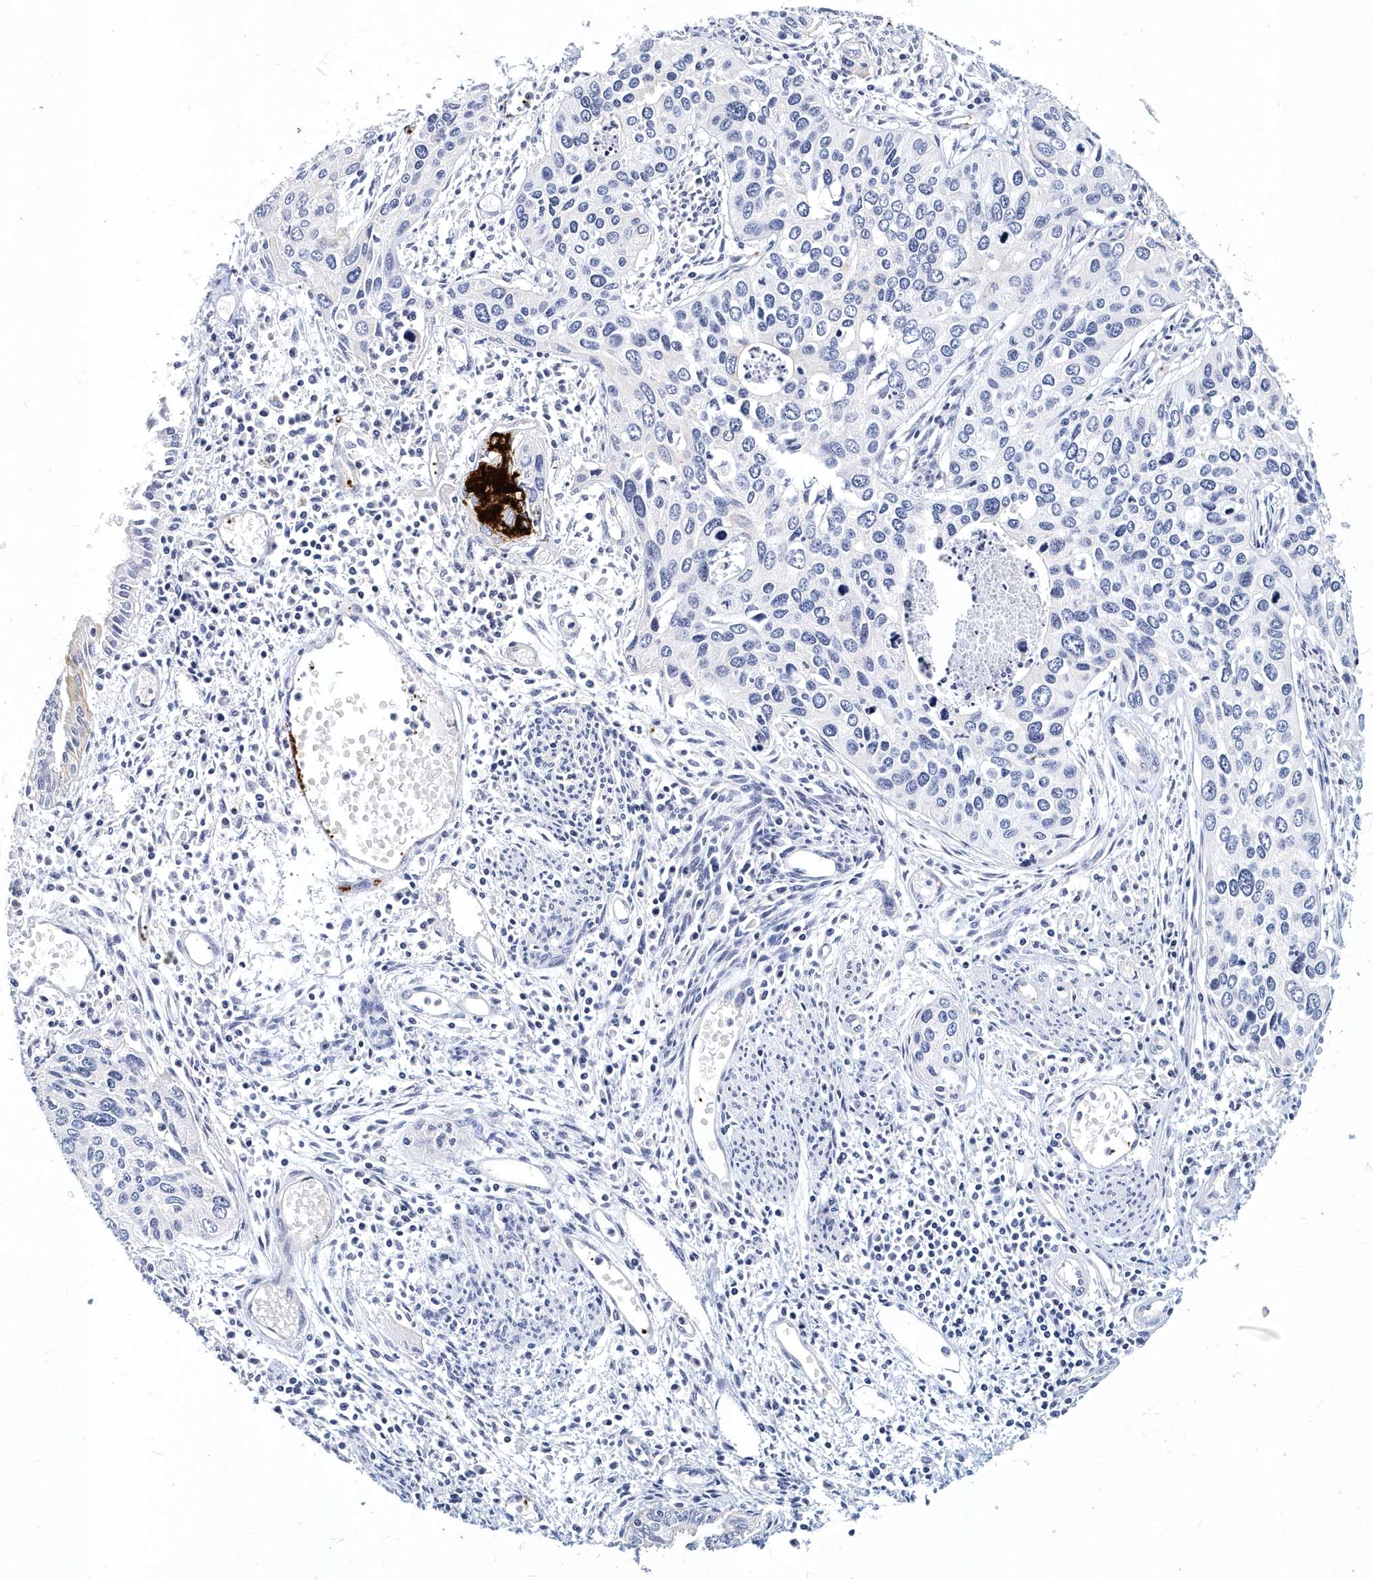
{"staining": {"intensity": "negative", "quantity": "none", "location": "none"}, "tissue": "cervical cancer", "cell_type": "Tumor cells", "image_type": "cancer", "snomed": [{"axis": "morphology", "description": "Squamous cell carcinoma, NOS"}, {"axis": "topography", "description": "Cervix"}], "caption": "IHC histopathology image of neoplastic tissue: human squamous cell carcinoma (cervical) stained with DAB demonstrates no significant protein staining in tumor cells.", "gene": "ITGA2B", "patient": {"sex": "female", "age": 55}}